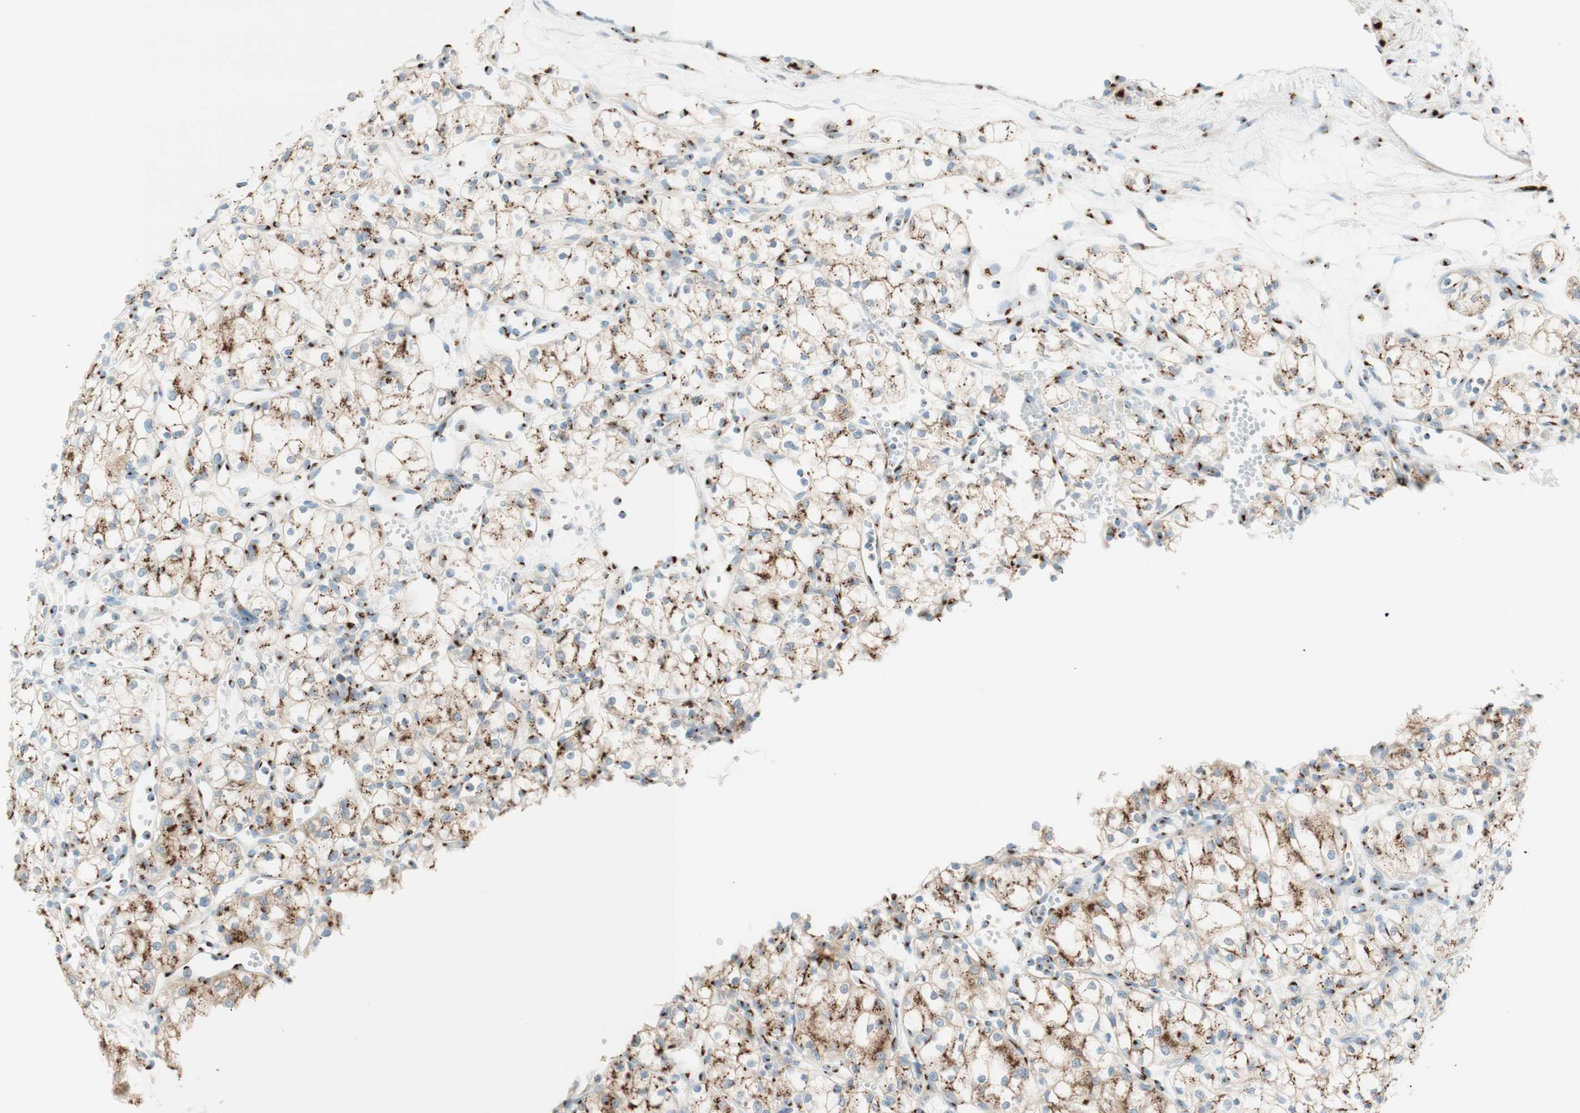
{"staining": {"intensity": "strong", "quantity": ">75%", "location": "cytoplasmic/membranous"}, "tissue": "renal cancer", "cell_type": "Tumor cells", "image_type": "cancer", "snomed": [{"axis": "morphology", "description": "Normal tissue, NOS"}, {"axis": "morphology", "description": "Adenocarcinoma, NOS"}, {"axis": "topography", "description": "Kidney"}], "caption": "Tumor cells exhibit high levels of strong cytoplasmic/membranous expression in about >75% of cells in renal cancer.", "gene": "GOLGB1", "patient": {"sex": "male", "age": 59}}